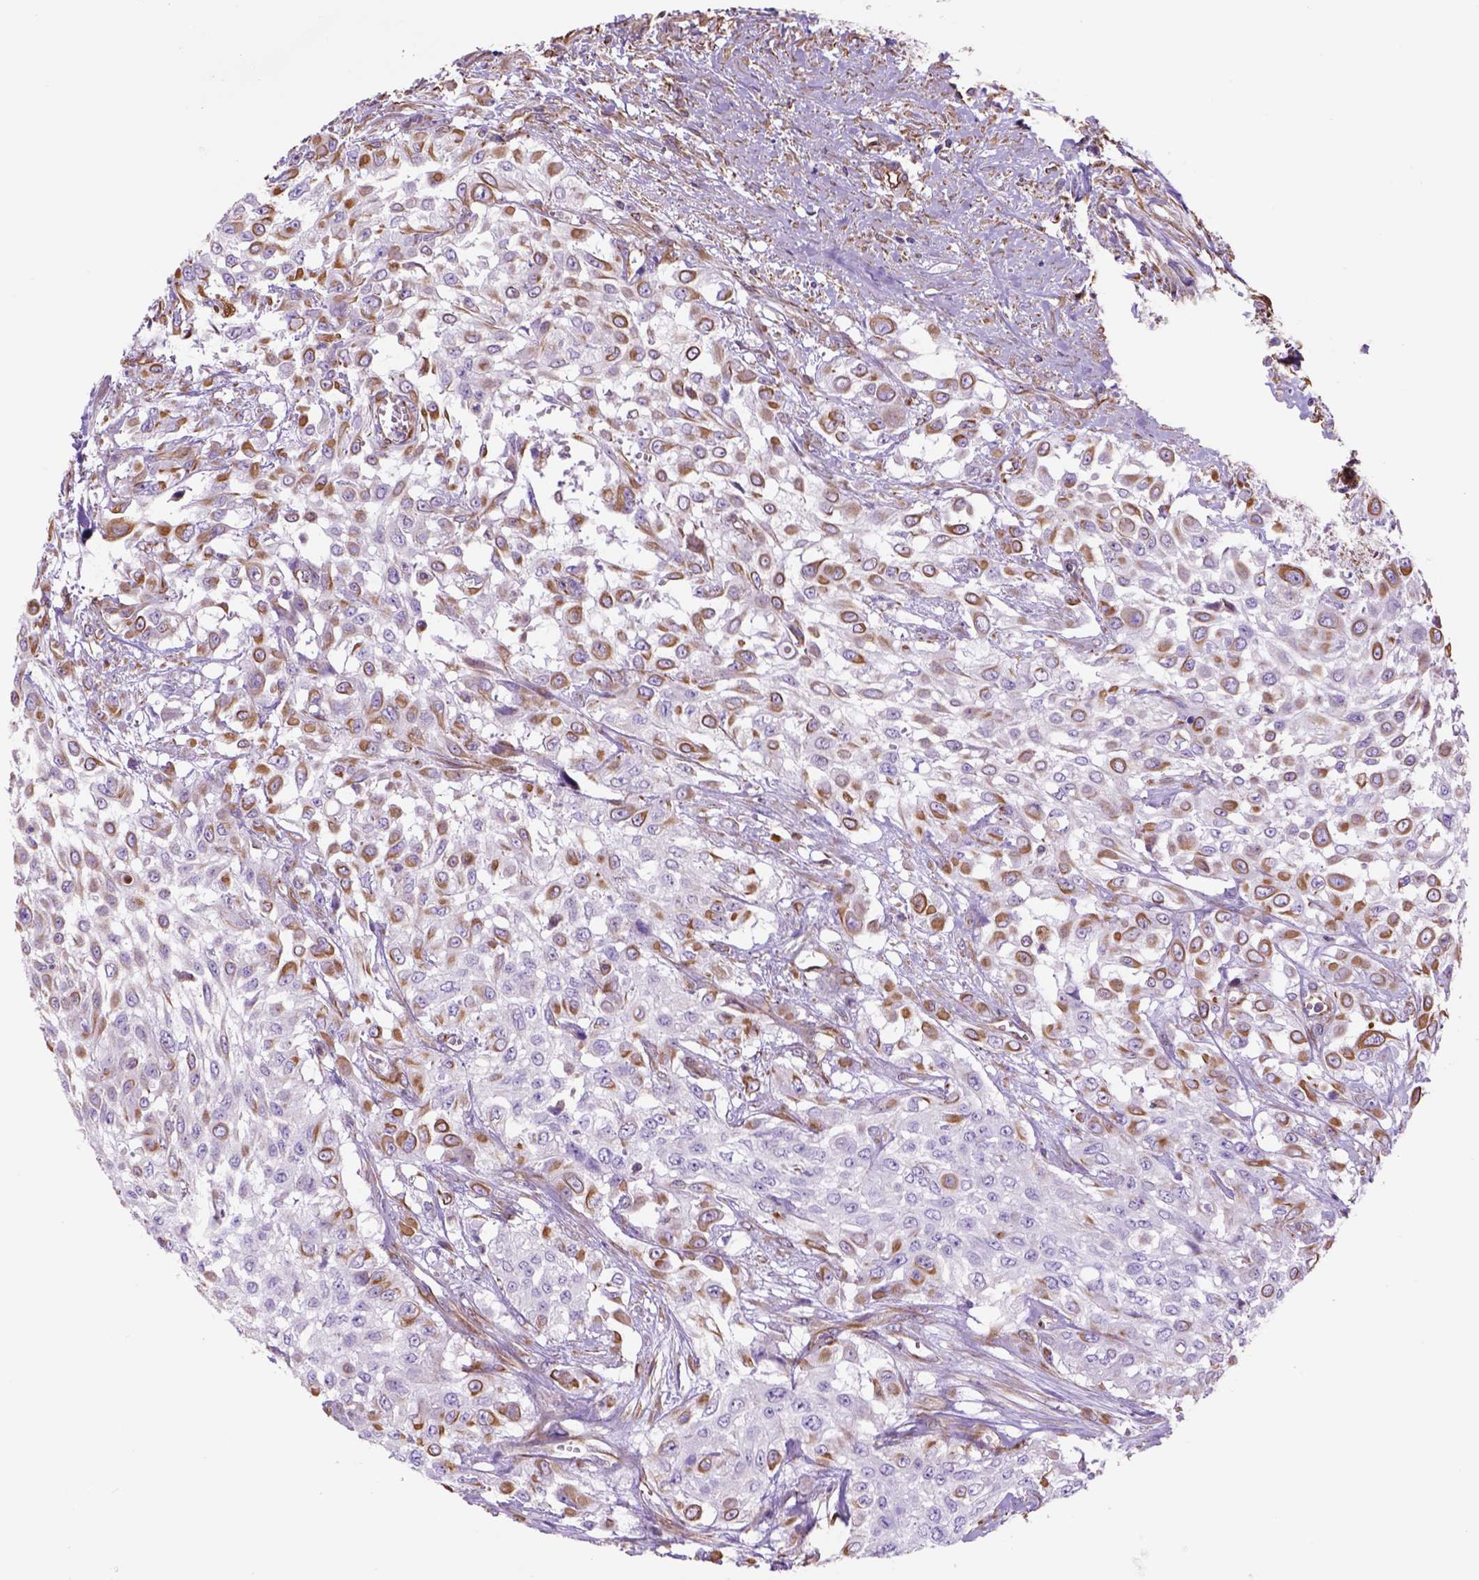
{"staining": {"intensity": "moderate", "quantity": ">75%", "location": "cytoplasmic/membranous"}, "tissue": "urothelial cancer", "cell_type": "Tumor cells", "image_type": "cancer", "snomed": [{"axis": "morphology", "description": "Urothelial carcinoma, High grade"}, {"axis": "topography", "description": "Urinary bladder"}], "caption": "This is a micrograph of immunohistochemistry (IHC) staining of urothelial cancer, which shows moderate staining in the cytoplasmic/membranous of tumor cells.", "gene": "ZZZ3", "patient": {"sex": "male", "age": 57}}